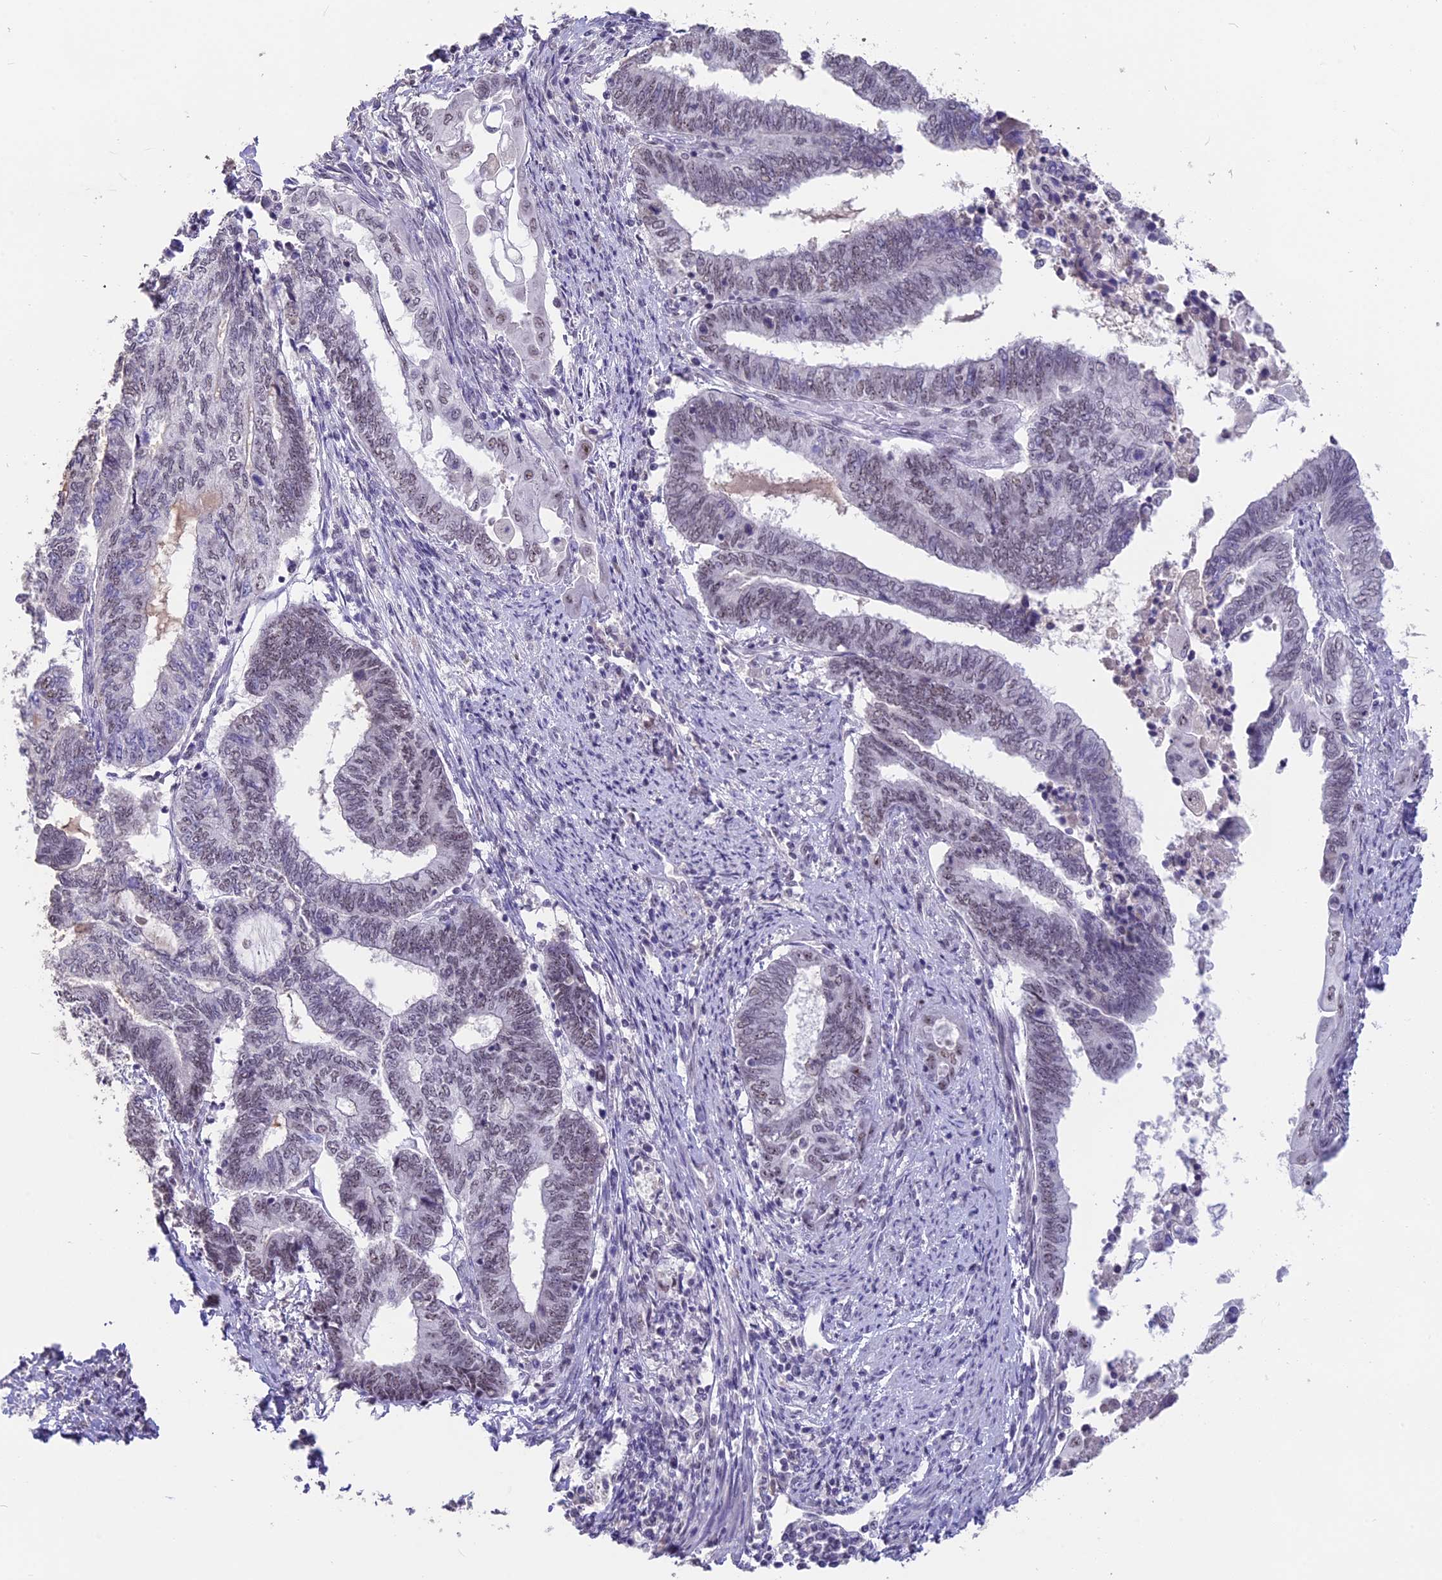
{"staining": {"intensity": "weak", "quantity": "25%-75%", "location": "nuclear"}, "tissue": "endometrial cancer", "cell_type": "Tumor cells", "image_type": "cancer", "snomed": [{"axis": "morphology", "description": "Adenocarcinoma, NOS"}, {"axis": "topography", "description": "Uterus"}, {"axis": "topography", "description": "Endometrium"}], "caption": "The immunohistochemical stain labels weak nuclear expression in tumor cells of endometrial cancer tissue. The staining was performed using DAB (3,3'-diaminobenzidine), with brown indicating positive protein expression. Nuclei are stained blue with hematoxylin.", "gene": "SETD2", "patient": {"sex": "female", "age": 70}}